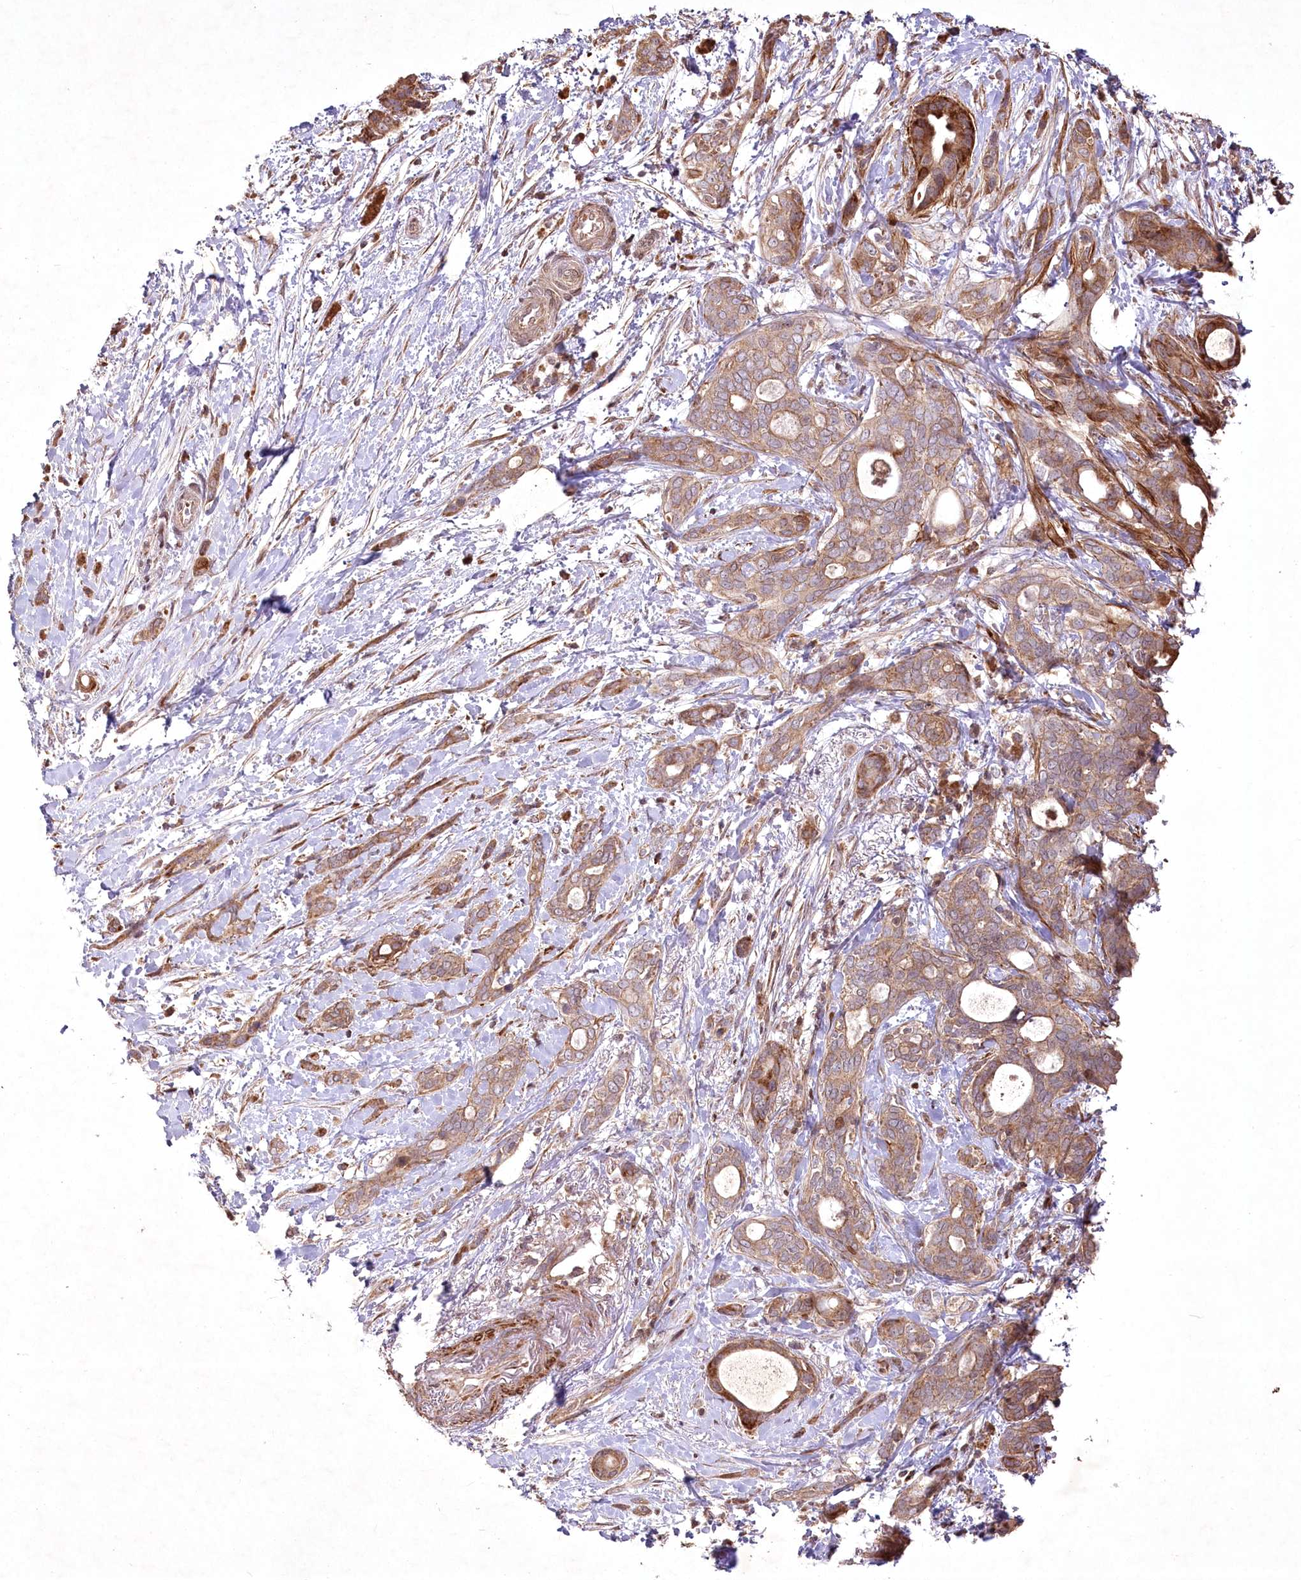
{"staining": {"intensity": "moderate", "quantity": ">75%", "location": "cytoplasmic/membranous"}, "tissue": "pancreatic cancer", "cell_type": "Tumor cells", "image_type": "cancer", "snomed": [{"axis": "morphology", "description": "Normal tissue, NOS"}, {"axis": "morphology", "description": "Adenocarcinoma, NOS"}, {"axis": "topography", "description": "Pancreas"}, {"axis": "topography", "description": "Peripheral nerve tissue"}], "caption": "IHC histopathology image of human adenocarcinoma (pancreatic) stained for a protein (brown), which demonstrates medium levels of moderate cytoplasmic/membranous staining in about >75% of tumor cells.", "gene": "PSTK", "patient": {"sex": "female", "age": 63}}